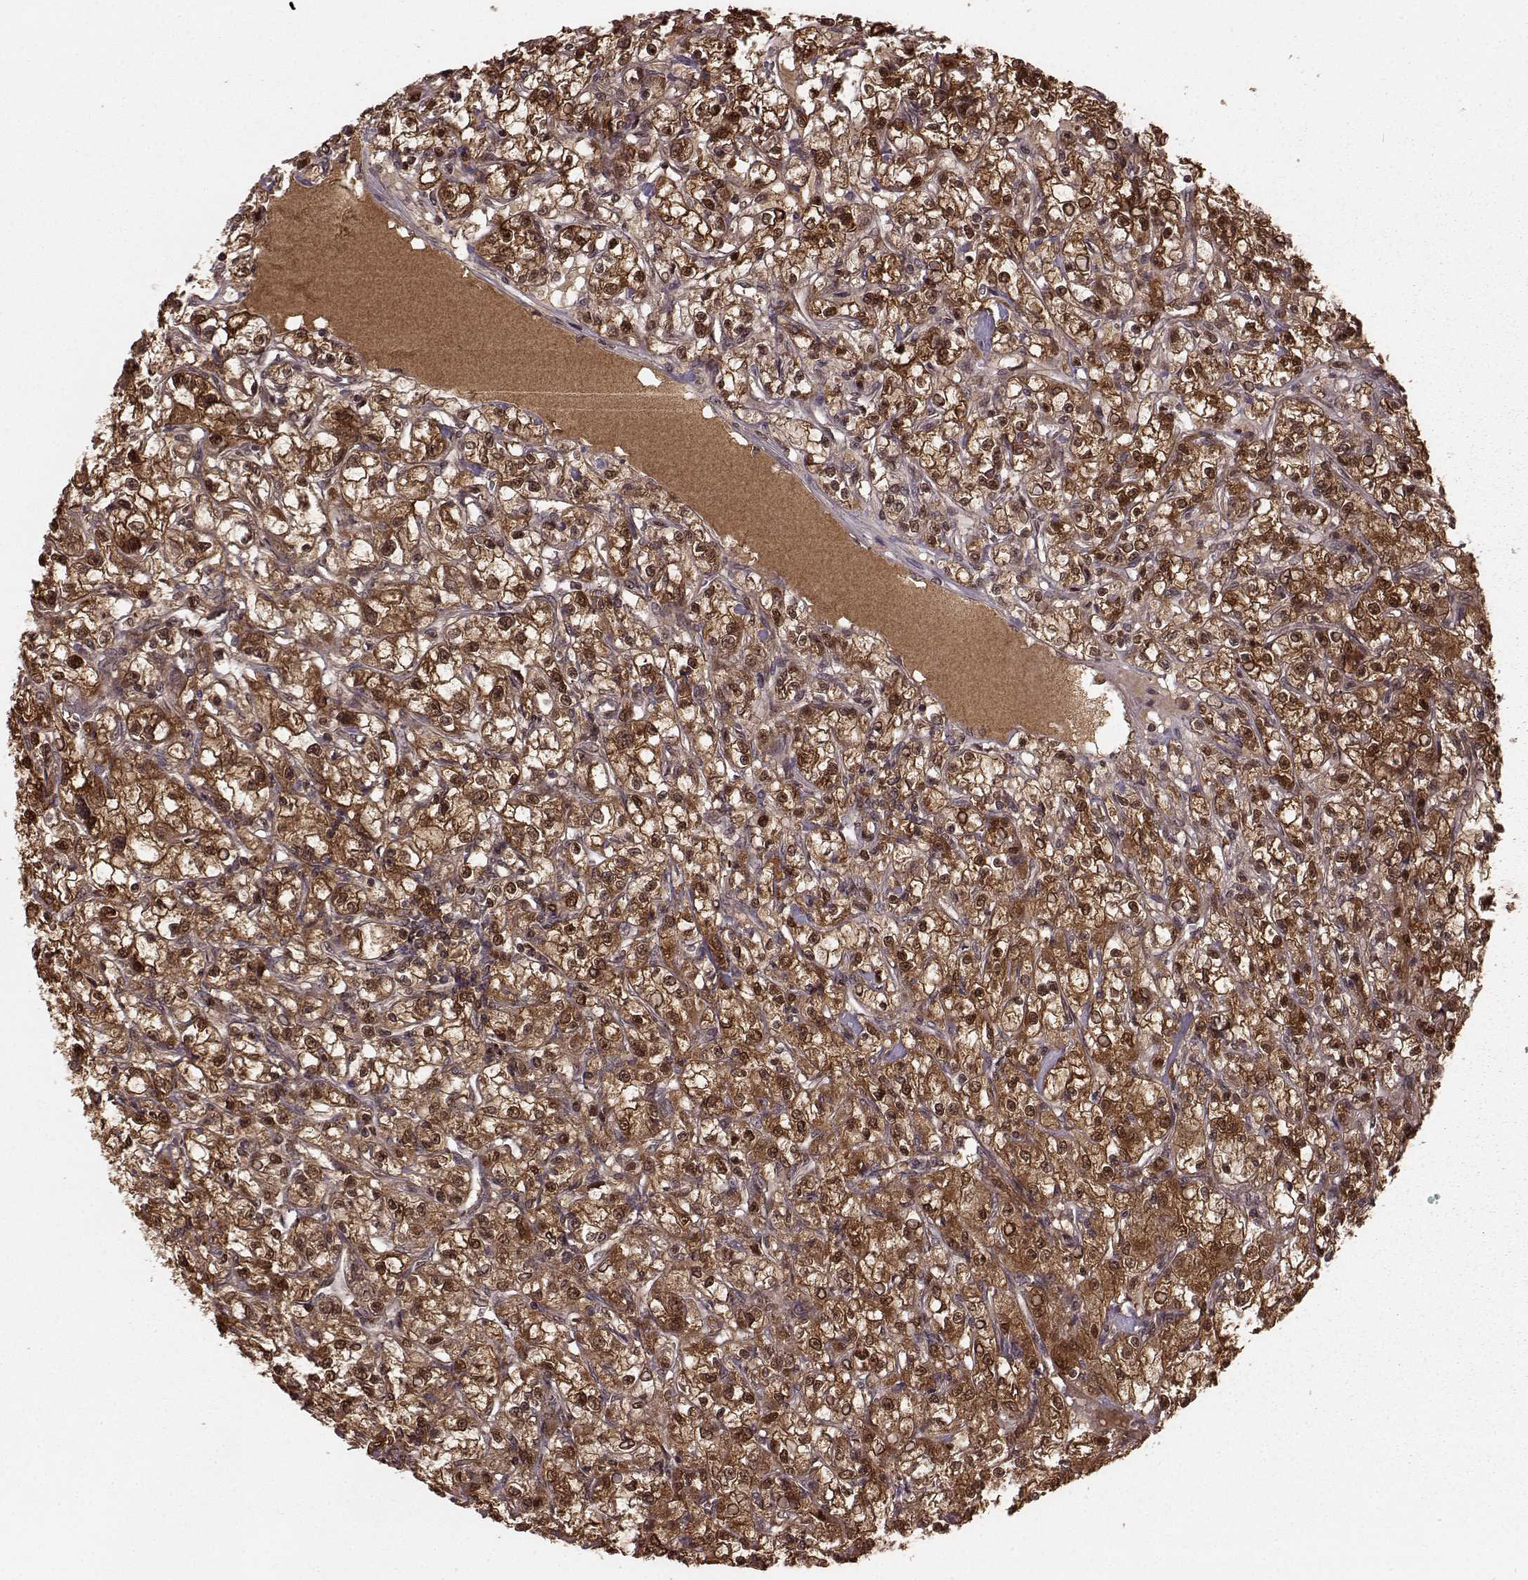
{"staining": {"intensity": "moderate", "quantity": ">75%", "location": "cytoplasmic/membranous,nuclear"}, "tissue": "renal cancer", "cell_type": "Tumor cells", "image_type": "cancer", "snomed": [{"axis": "morphology", "description": "Adenocarcinoma, NOS"}, {"axis": "topography", "description": "Kidney"}], "caption": "This is a histology image of immunohistochemistry (IHC) staining of renal cancer (adenocarcinoma), which shows moderate staining in the cytoplasmic/membranous and nuclear of tumor cells.", "gene": "GSS", "patient": {"sex": "female", "age": 59}}